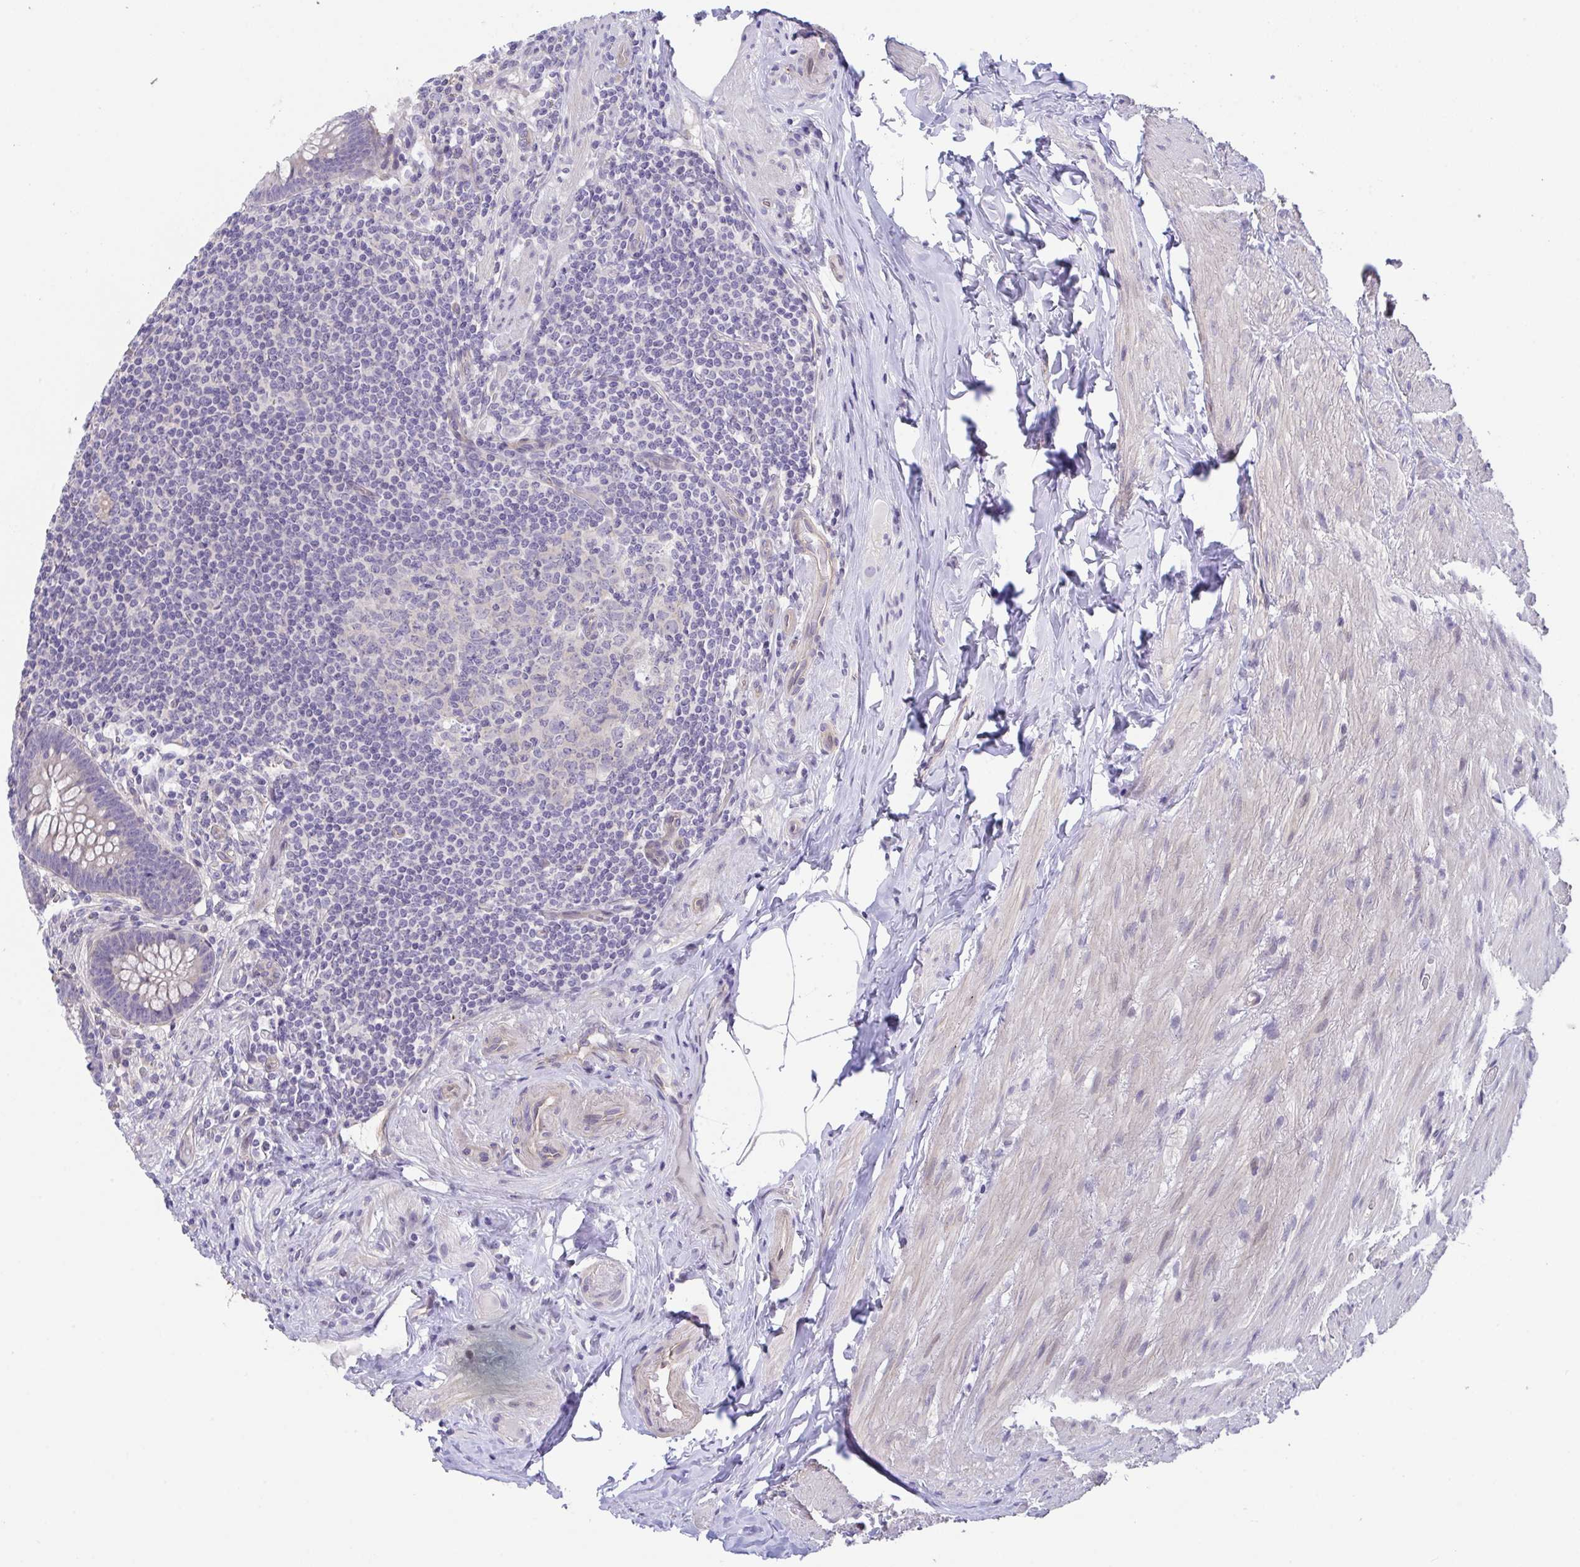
{"staining": {"intensity": "negative", "quantity": "none", "location": "none"}, "tissue": "appendix", "cell_type": "Glandular cells", "image_type": "normal", "snomed": [{"axis": "morphology", "description": "Normal tissue, NOS"}, {"axis": "topography", "description": "Appendix"}], "caption": "The image displays no significant expression in glandular cells of appendix. (Immunohistochemistry, brightfield microscopy, high magnification).", "gene": "RHOXF1", "patient": {"sex": "male", "age": 71}}